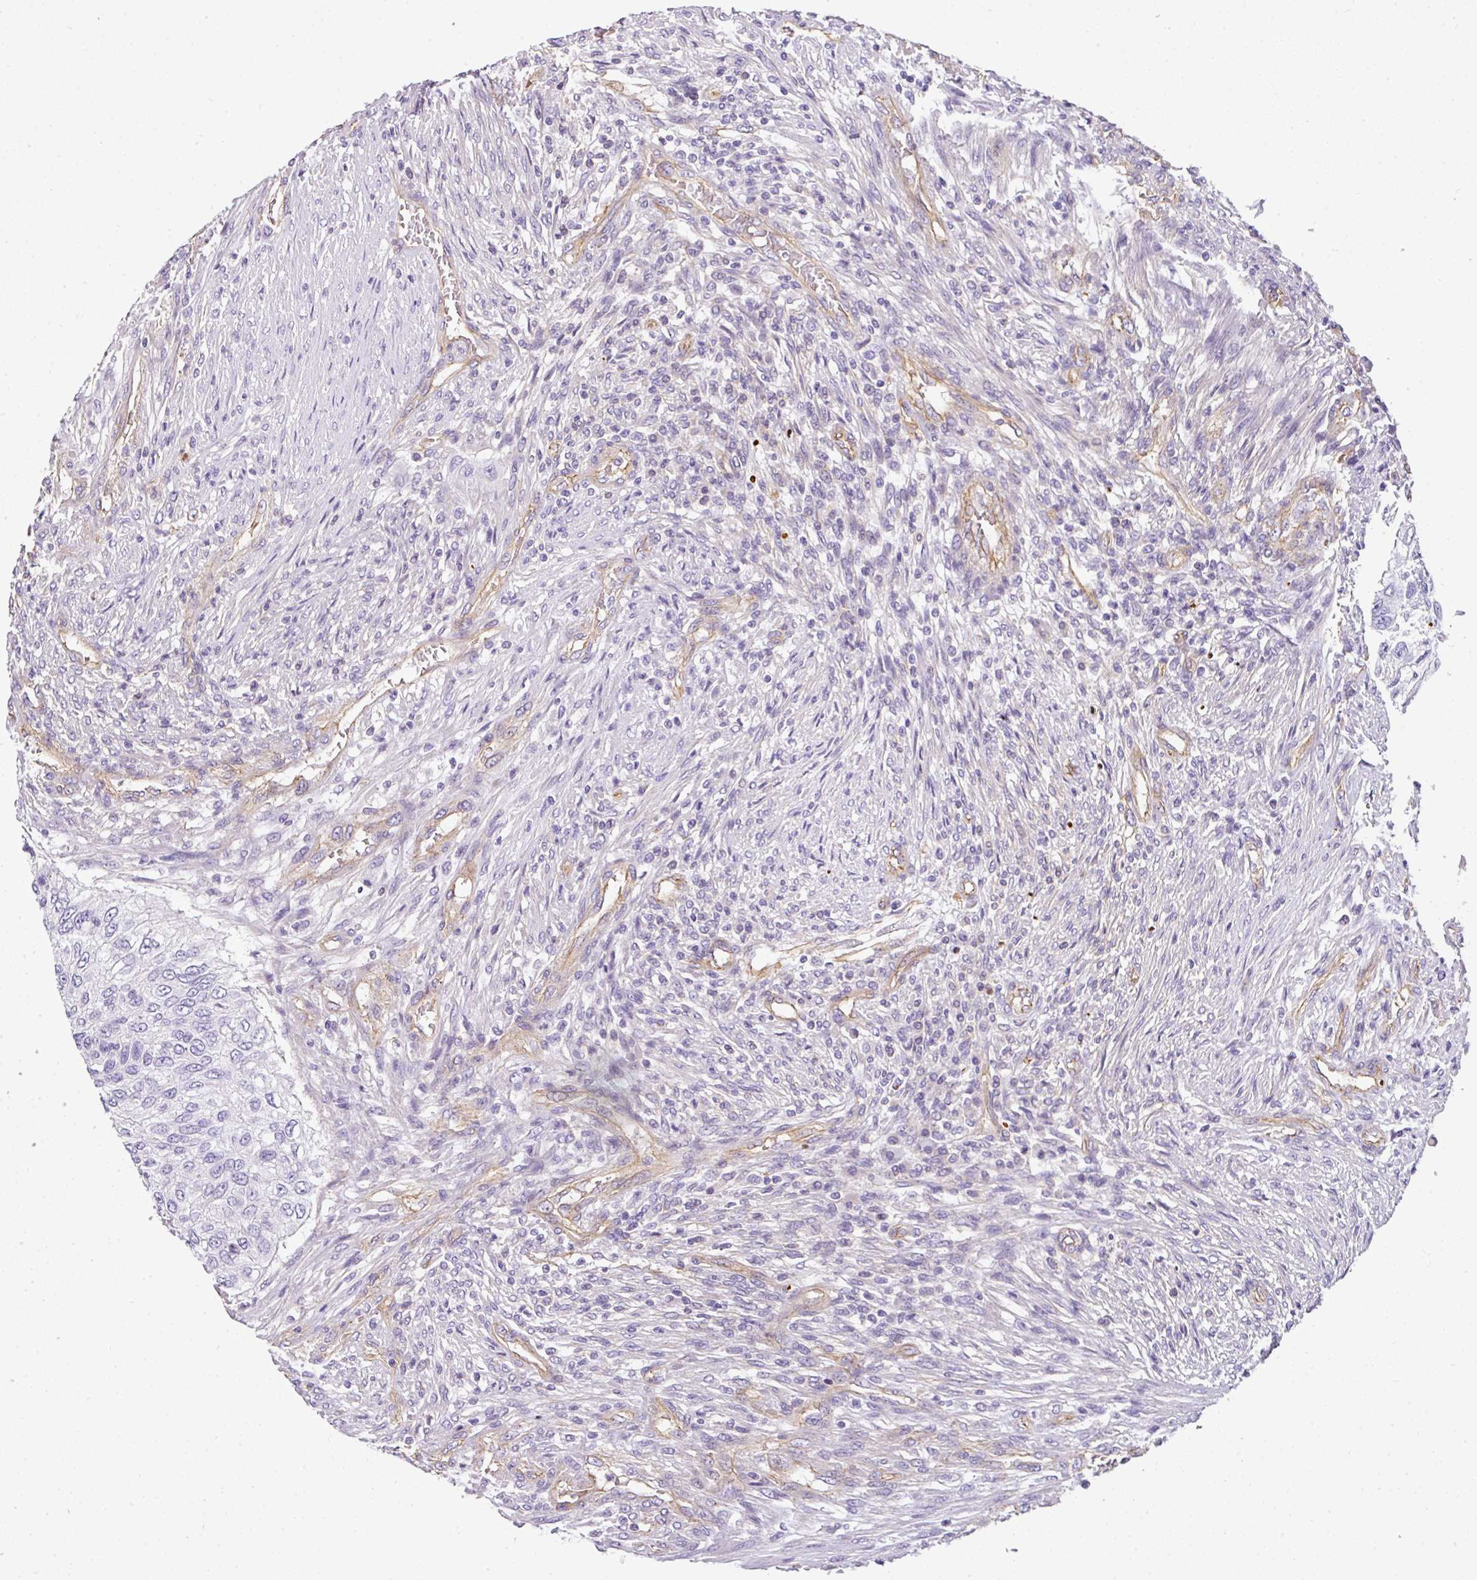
{"staining": {"intensity": "negative", "quantity": "none", "location": "none"}, "tissue": "urothelial cancer", "cell_type": "Tumor cells", "image_type": "cancer", "snomed": [{"axis": "morphology", "description": "Urothelial carcinoma, High grade"}, {"axis": "topography", "description": "Urinary bladder"}], "caption": "The histopathology image displays no significant expression in tumor cells of urothelial carcinoma (high-grade).", "gene": "OR11H4", "patient": {"sex": "female", "age": 60}}